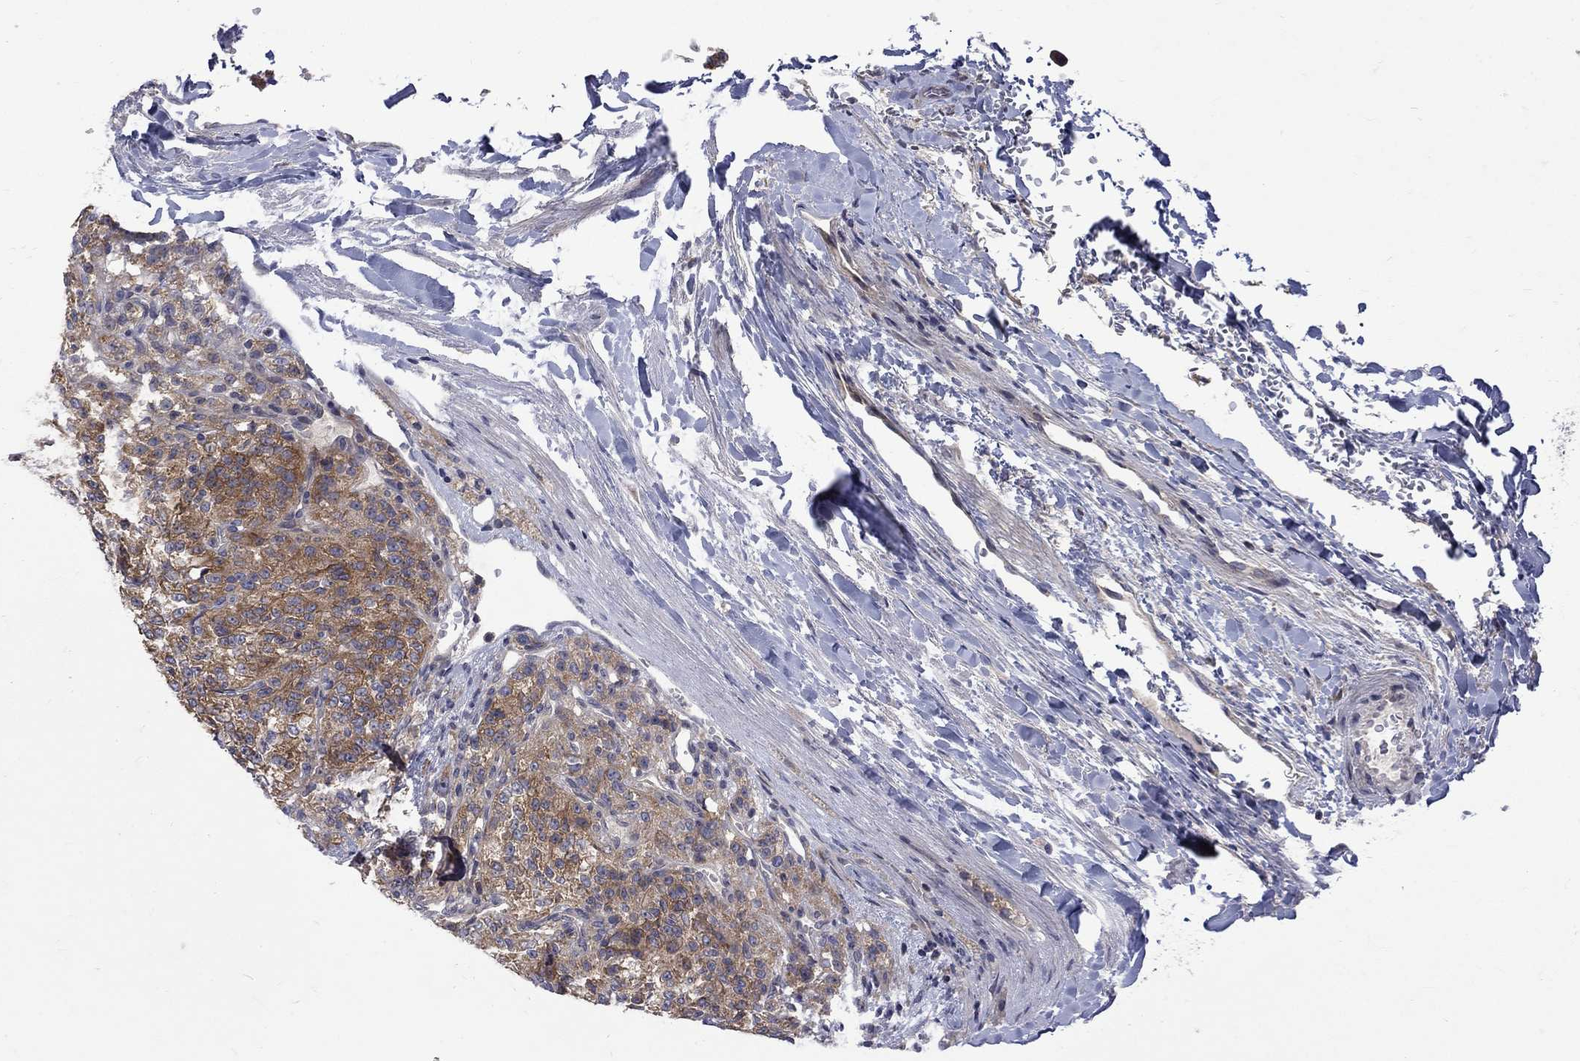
{"staining": {"intensity": "moderate", "quantity": "25%-75%", "location": "cytoplasmic/membranous"}, "tissue": "renal cancer", "cell_type": "Tumor cells", "image_type": "cancer", "snomed": [{"axis": "morphology", "description": "Adenocarcinoma, NOS"}, {"axis": "topography", "description": "Kidney"}], "caption": "Protein analysis of renal cancer tissue reveals moderate cytoplasmic/membranous staining in approximately 25%-75% of tumor cells. (Brightfield microscopy of DAB IHC at high magnification).", "gene": "SH2B1", "patient": {"sex": "female", "age": 63}}